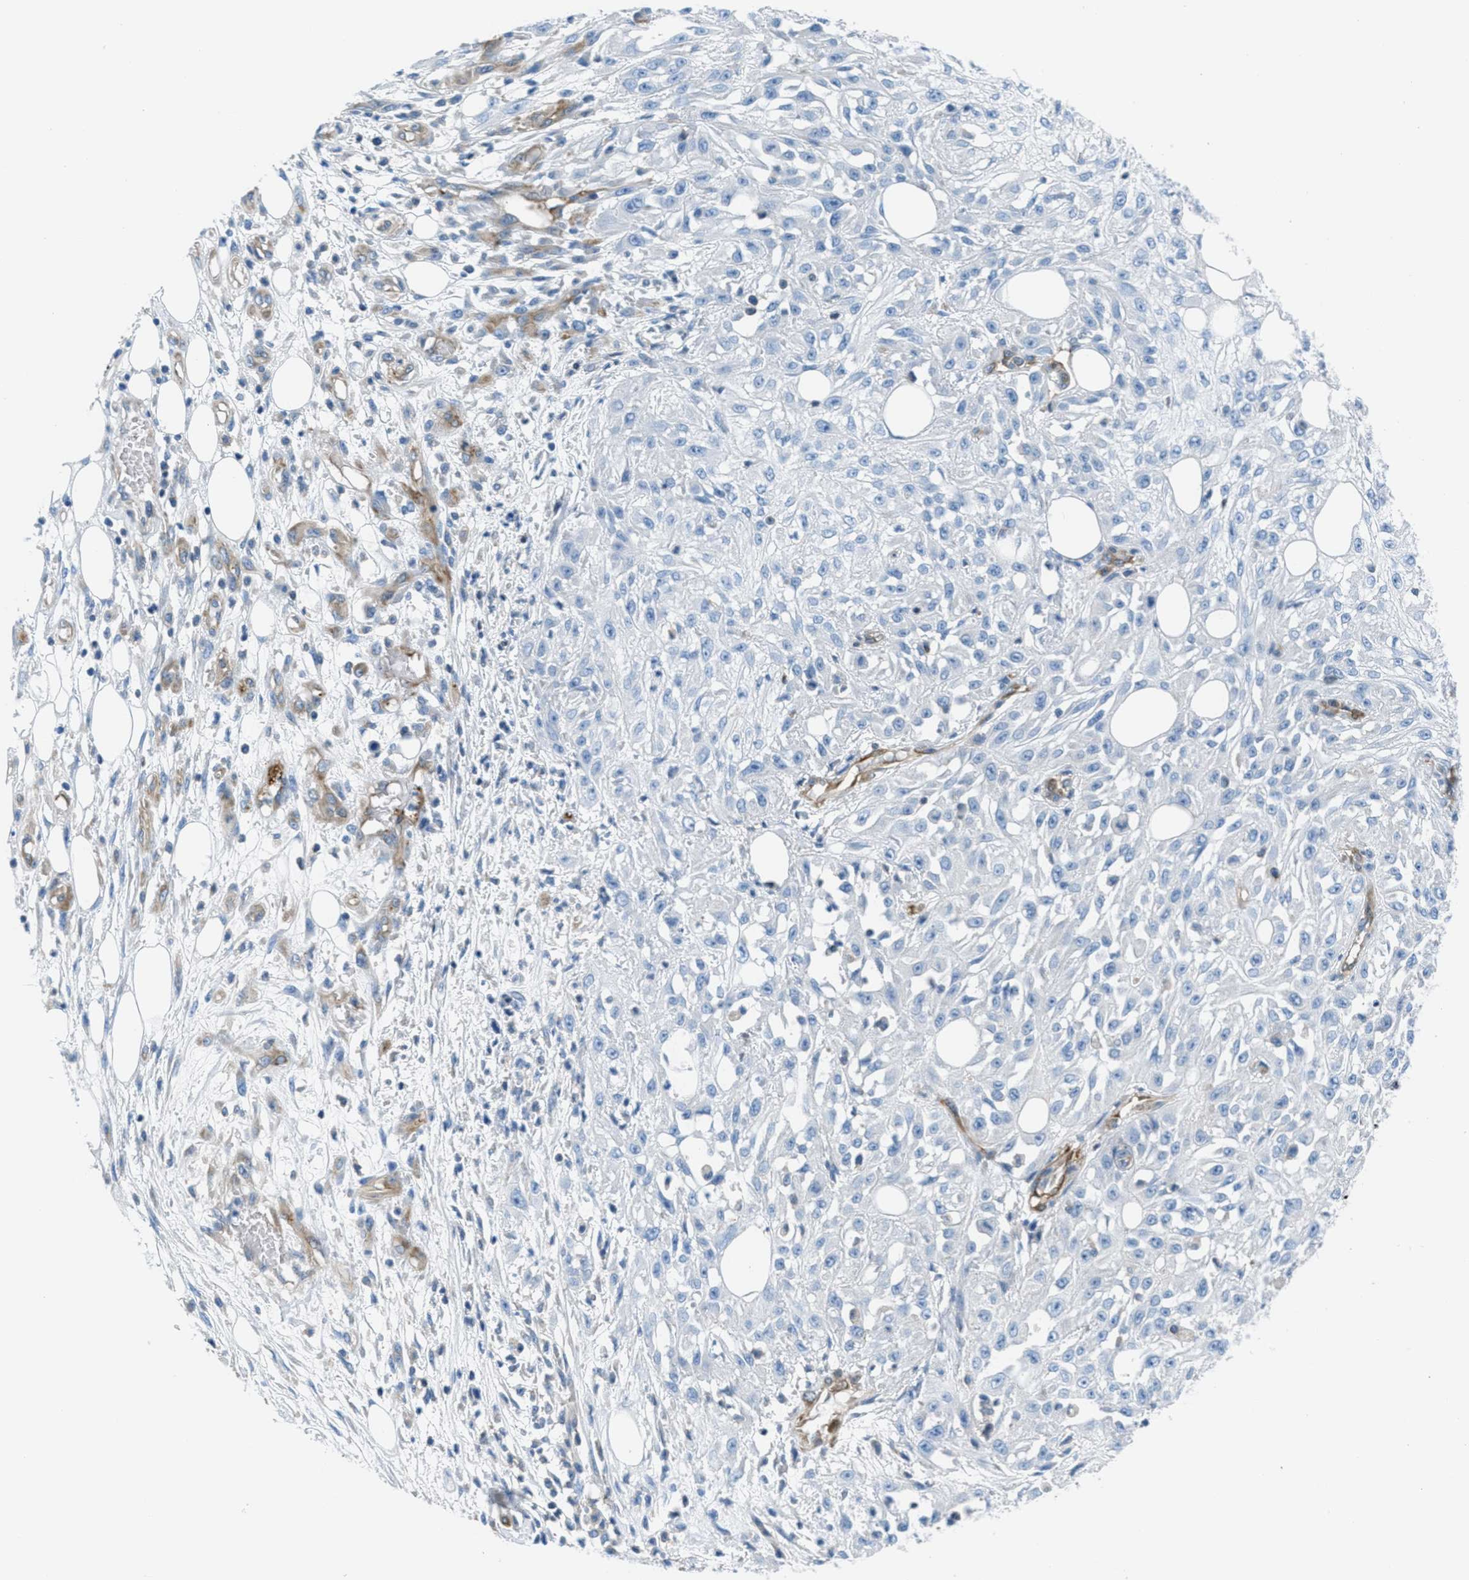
{"staining": {"intensity": "negative", "quantity": "none", "location": "none"}, "tissue": "skin cancer", "cell_type": "Tumor cells", "image_type": "cancer", "snomed": [{"axis": "morphology", "description": "Squamous cell carcinoma, NOS"}, {"axis": "morphology", "description": "Squamous cell carcinoma, metastatic, NOS"}, {"axis": "topography", "description": "Skin"}, {"axis": "topography", "description": "Lymph node"}], "caption": "Photomicrograph shows no significant protein positivity in tumor cells of squamous cell carcinoma (skin).", "gene": "MAPRE2", "patient": {"sex": "male", "age": 75}}